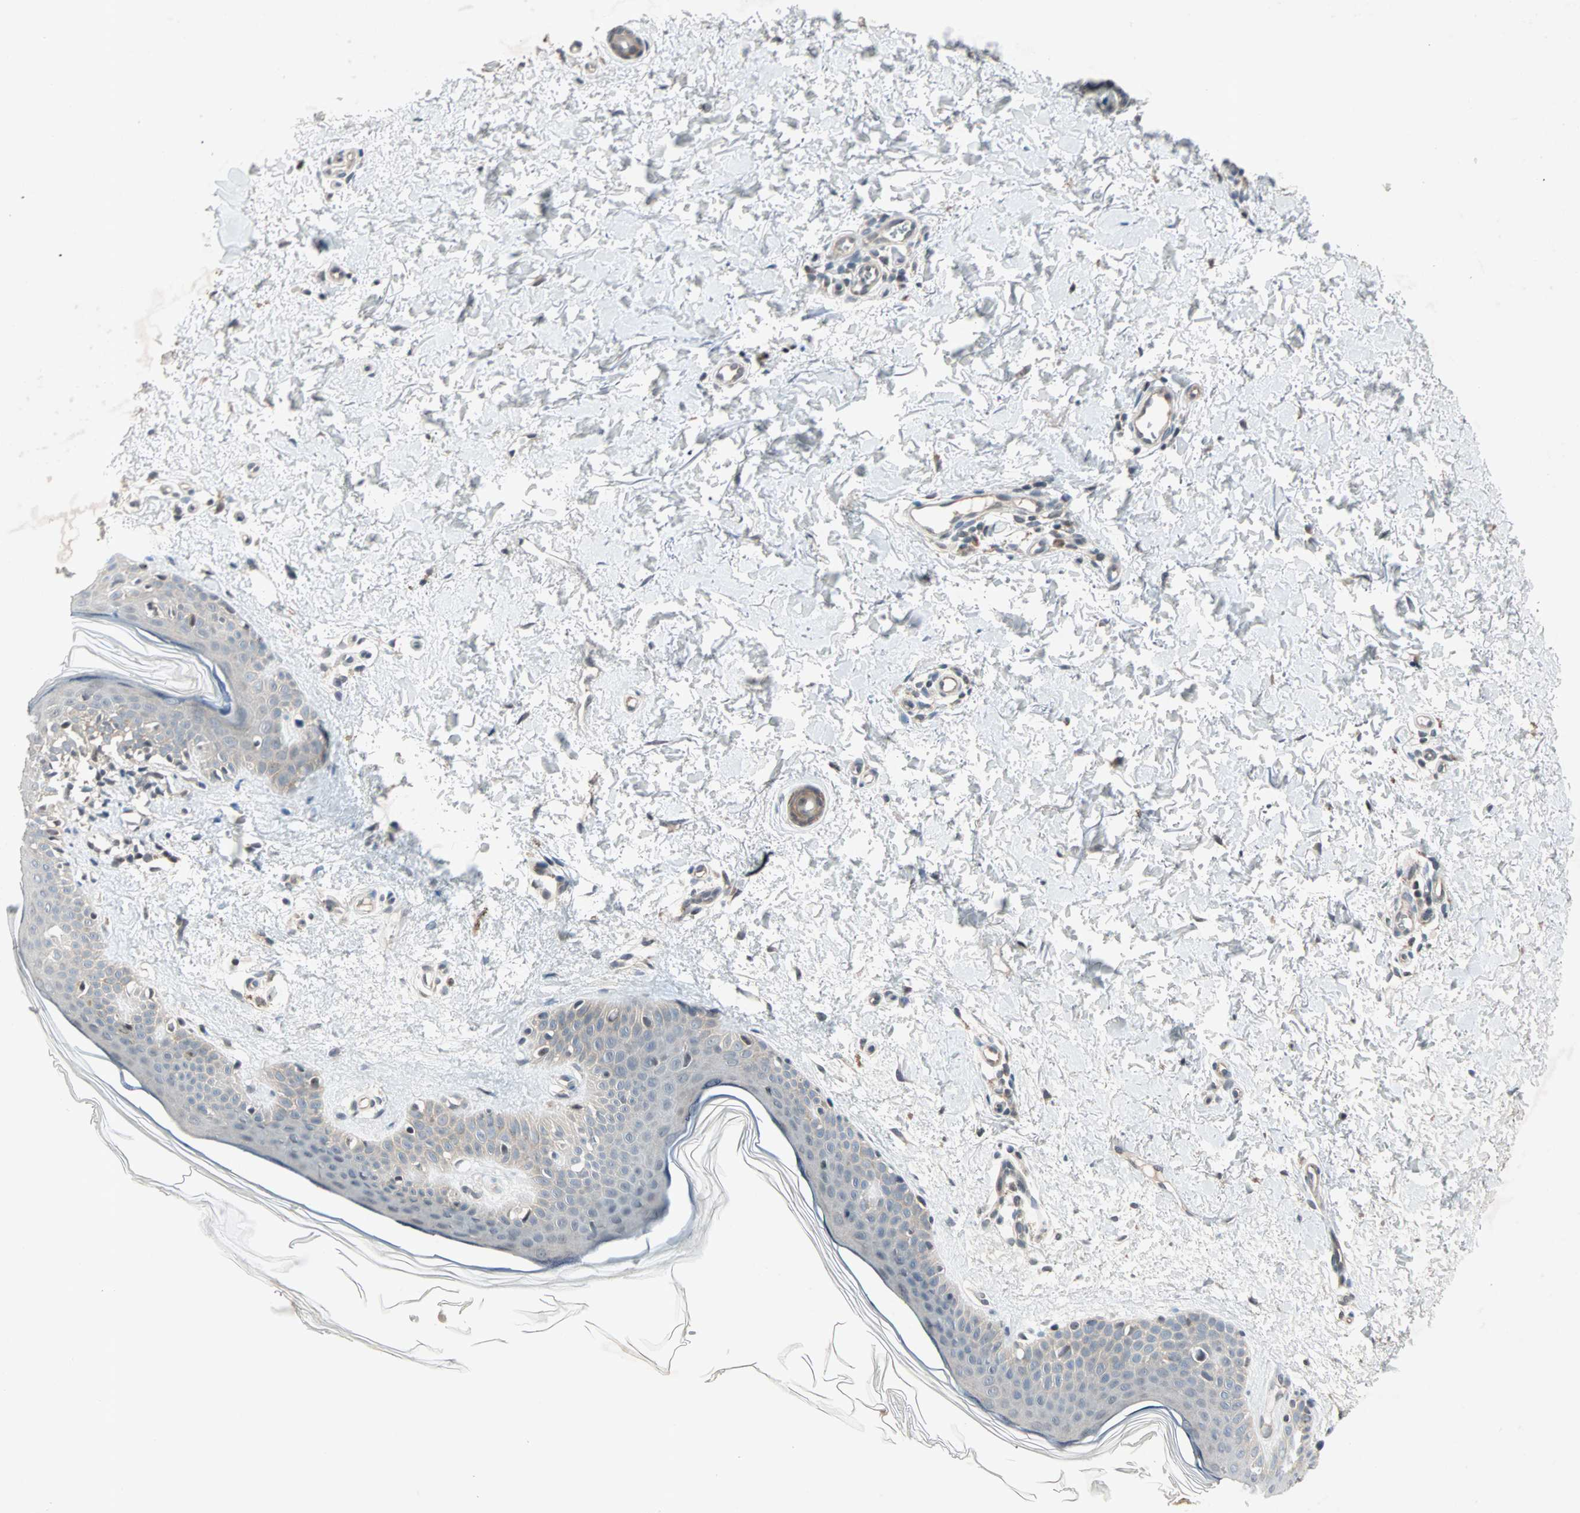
{"staining": {"intensity": "weak", "quantity": "25%-75%", "location": "cytoplasmic/membranous"}, "tissue": "skin", "cell_type": "Fibroblasts", "image_type": "normal", "snomed": [{"axis": "morphology", "description": "Normal tissue, NOS"}, {"axis": "topography", "description": "Skin"}], "caption": "A brown stain labels weak cytoplasmic/membranous positivity of a protein in fibroblasts of benign skin.", "gene": "PGBD1", "patient": {"sex": "female", "age": 56}}